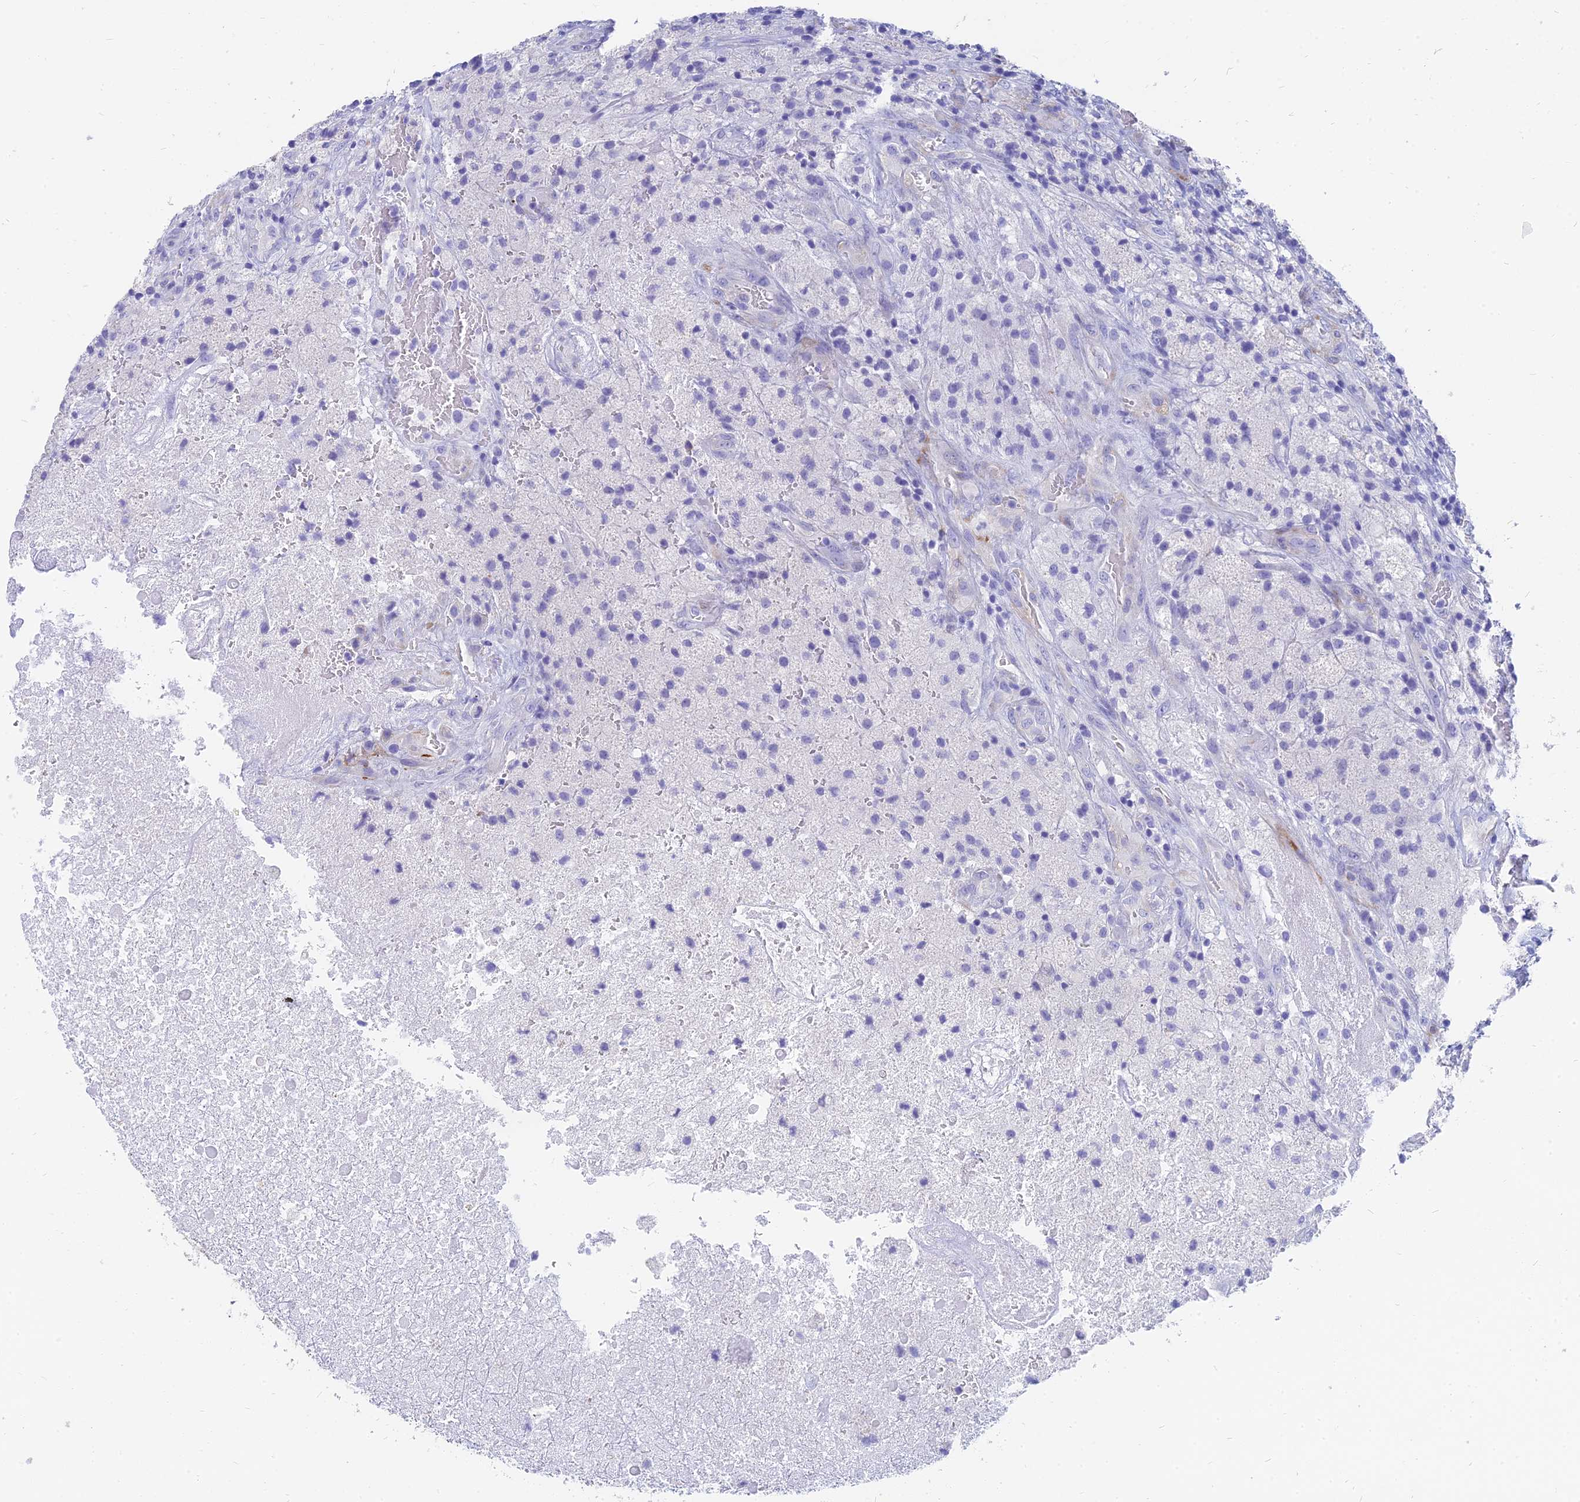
{"staining": {"intensity": "negative", "quantity": "none", "location": "none"}, "tissue": "glioma", "cell_type": "Tumor cells", "image_type": "cancer", "snomed": [{"axis": "morphology", "description": "Glioma, malignant, High grade"}, {"axis": "topography", "description": "Brain"}], "caption": "Glioma was stained to show a protein in brown. There is no significant expression in tumor cells. (IHC, brightfield microscopy, high magnification).", "gene": "SLC36A2", "patient": {"sex": "male", "age": 69}}